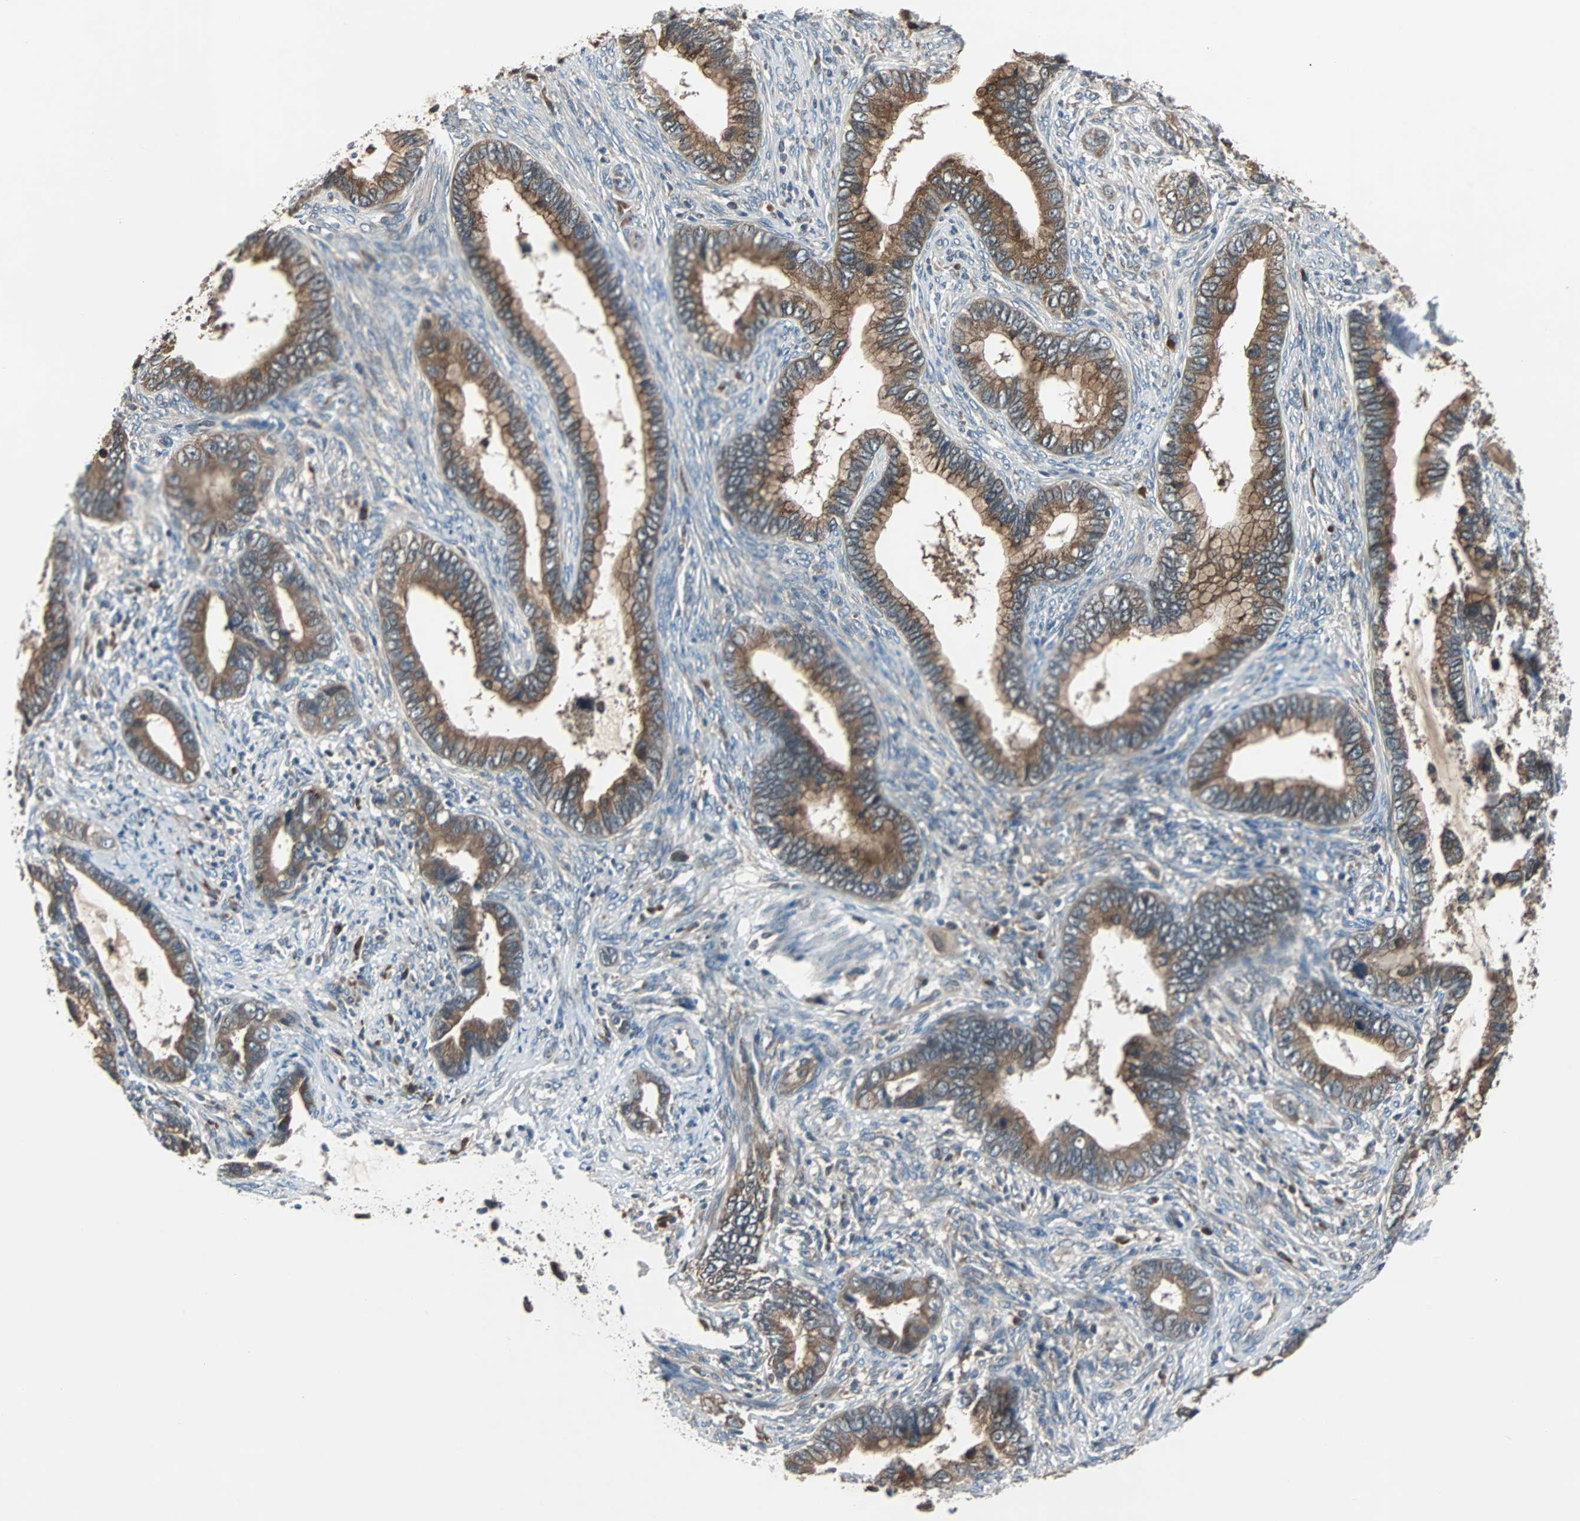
{"staining": {"intensity": "moderate", "quantity": ">75%", "location": "cytoplasmic/membranous"}, "tissue": "cervical cancer", "cell_type": "Tumor cells", "image_type": "cancer", "snomed": [{"axis": "morphology", "description": "Adenocarcinoma, NOS"}, {"axis": "topography", "description": "Cervix"}], "caption": "Moderate cytoplasmic/membranous positivity is seen in about >75% of tumor cells in cervical cancer.", "gene": "ARF1", "patient": {"sex": "female", "age": 44}}